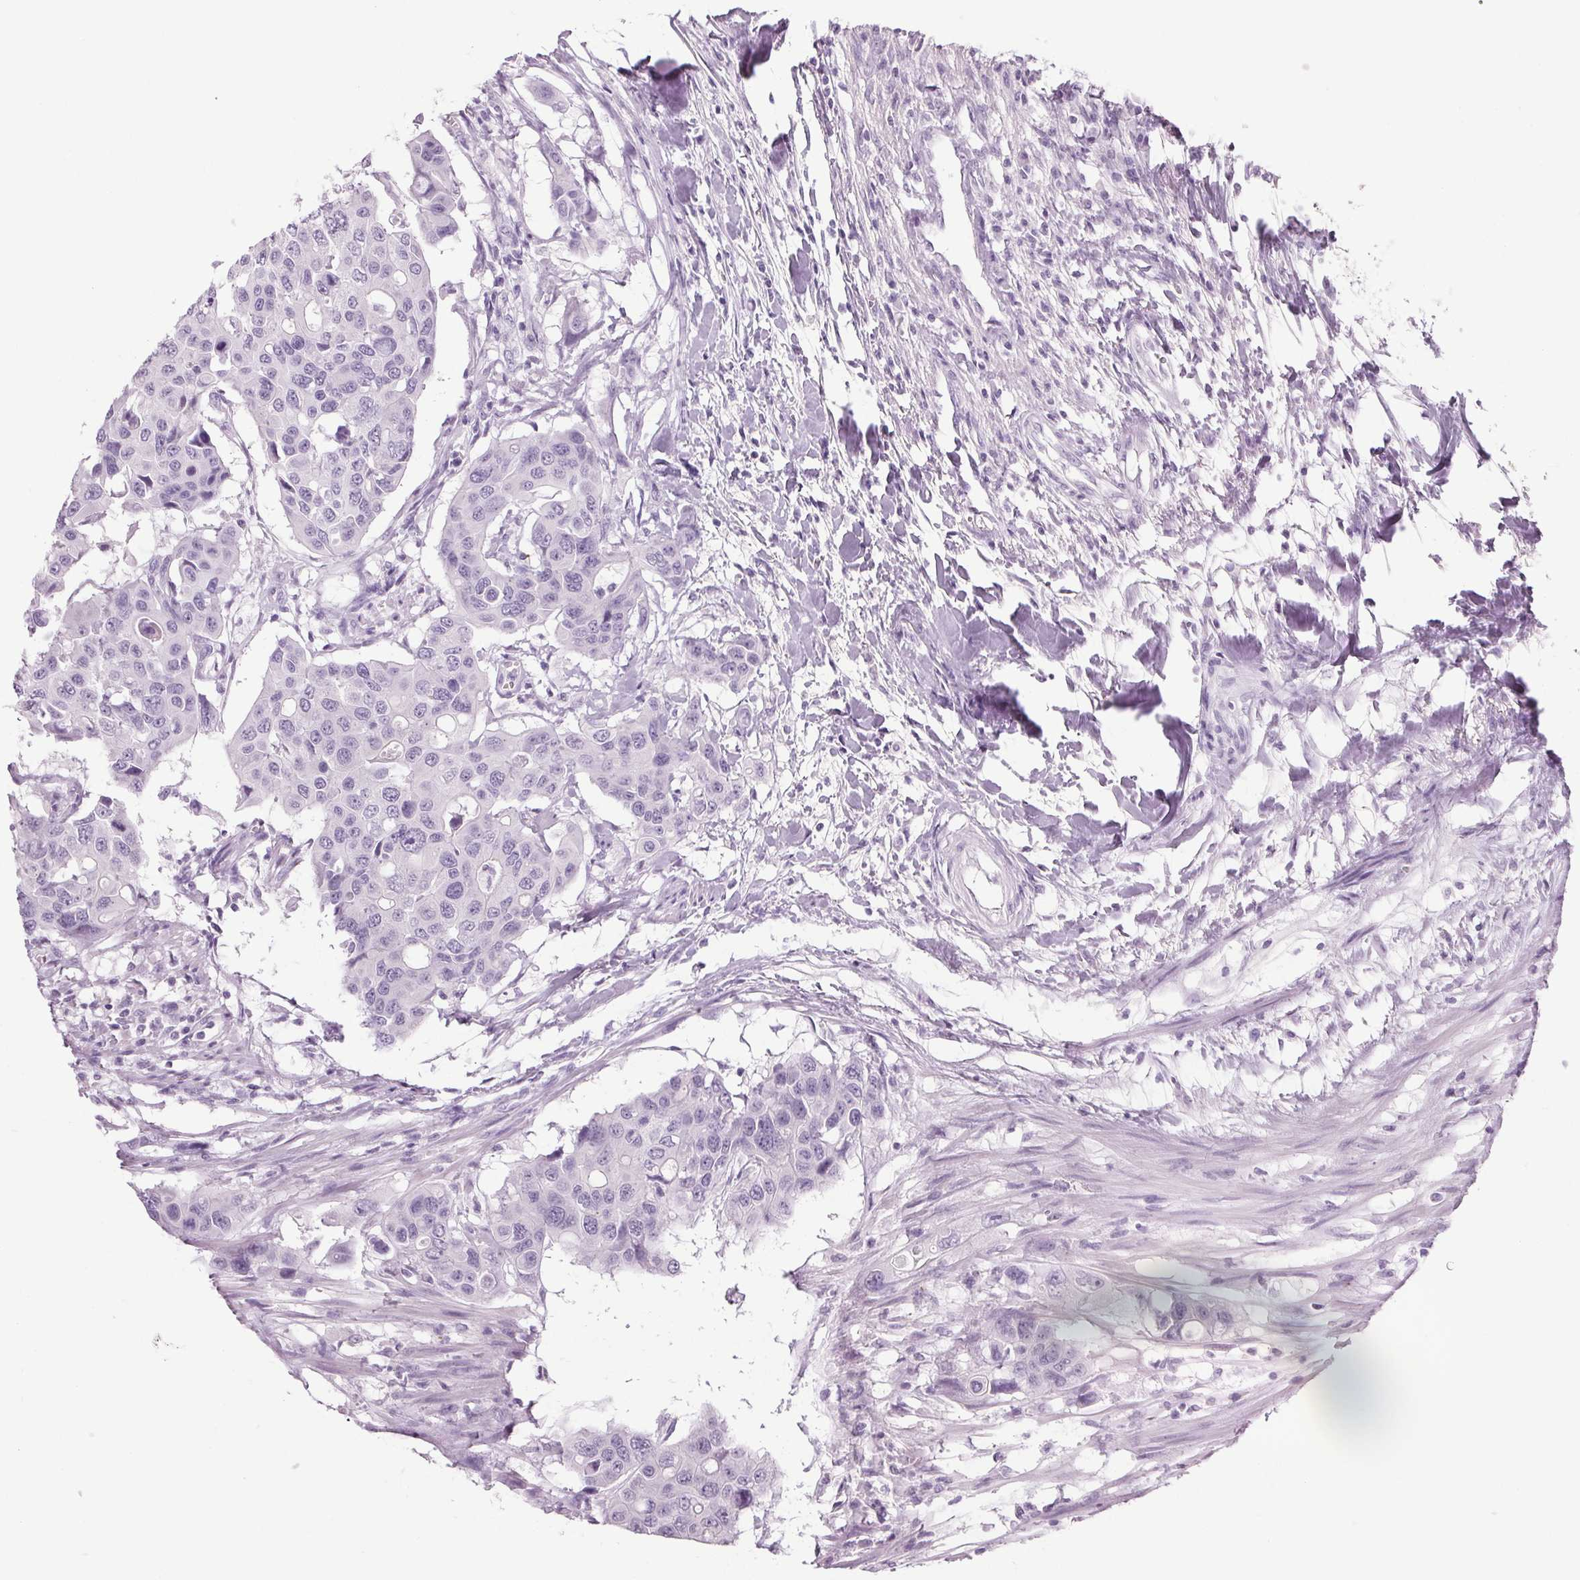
{"staining": {"intensity": "negative", "quantity": "none", "location": "none"}, "tissue": "colorectal cancer", "cell_type": "Tumor cells", "image_type": "cancer", "snomed": [{"axis": "morphology", "description": "Adenocarcinoma, NOS"}, {"axis": "topography", "description": "Colon"}], "caption": "Tumor cells are negative for protein expression in human colorectal cancer.", "gene": "PPP1R1A", "patient": {"sex": "male", "age": 77}}